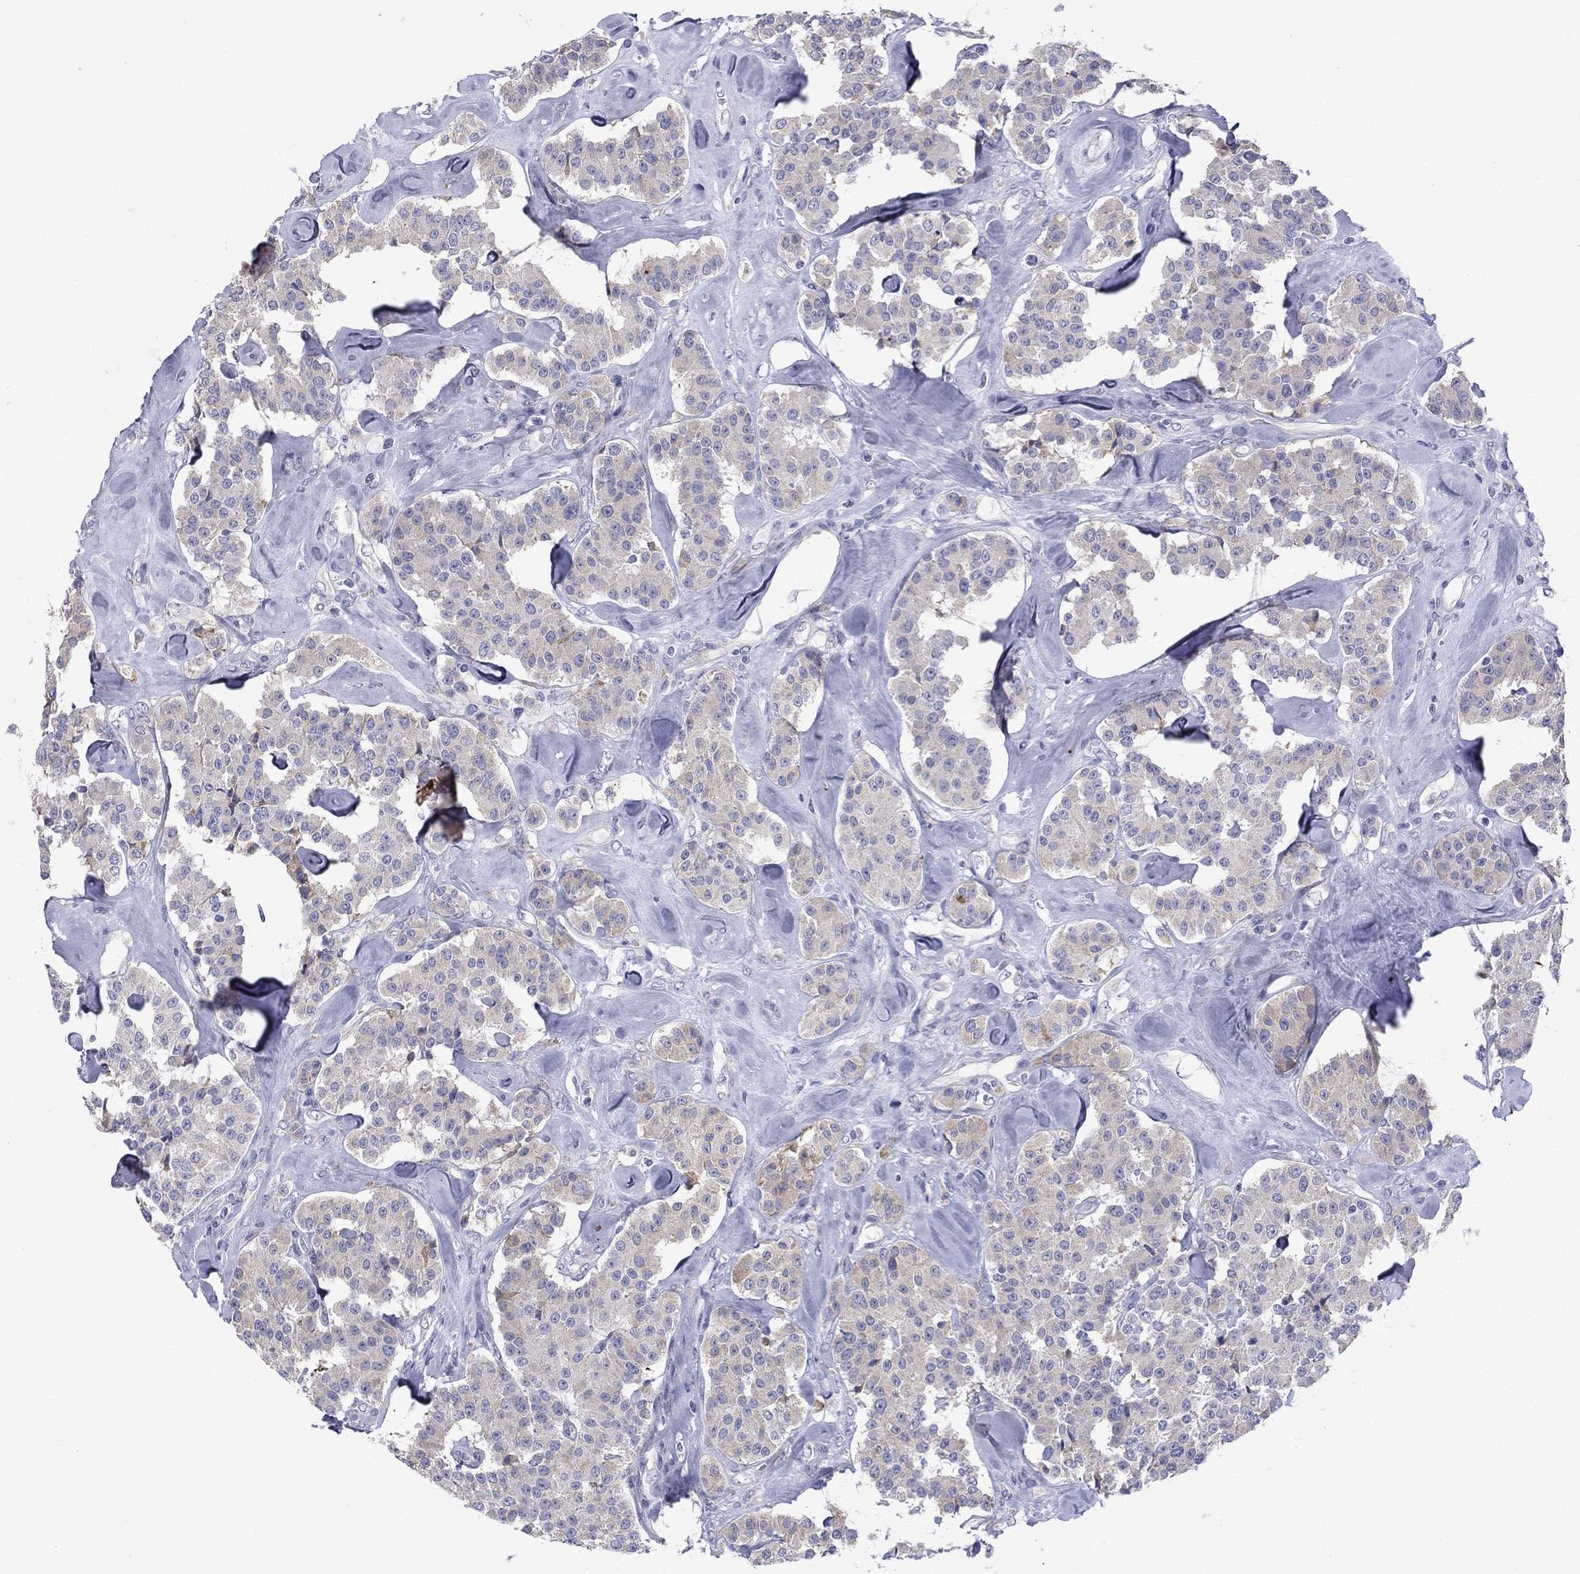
{"staining": {"intensity": "weak", "quantity": "<25%", "location": "cytoplasmic/membranous"}, "tissue": "carcinoid", "cell_type": "Tumor cells", "image_type": "cancer", "snomed": [{"axis": "morphology", "description": "Carcinoid, malignant, NOS"}, {"axis": "topography", "description": "Pancreas"}], "caption": "DAB (3,3'-diaminobenzidine) immunohistochemical staining of human carcinoid reveals no significant staining in tumor cells. (Stains: DAB (3,3'-diaminobenzidine) immunohistochemistry with hematoxylin counter stain, Microscopy: brightfield microscopy at high magnification).", "gene": "TMPRSS11A", "patient": {"sex": "male", "age": 41}}